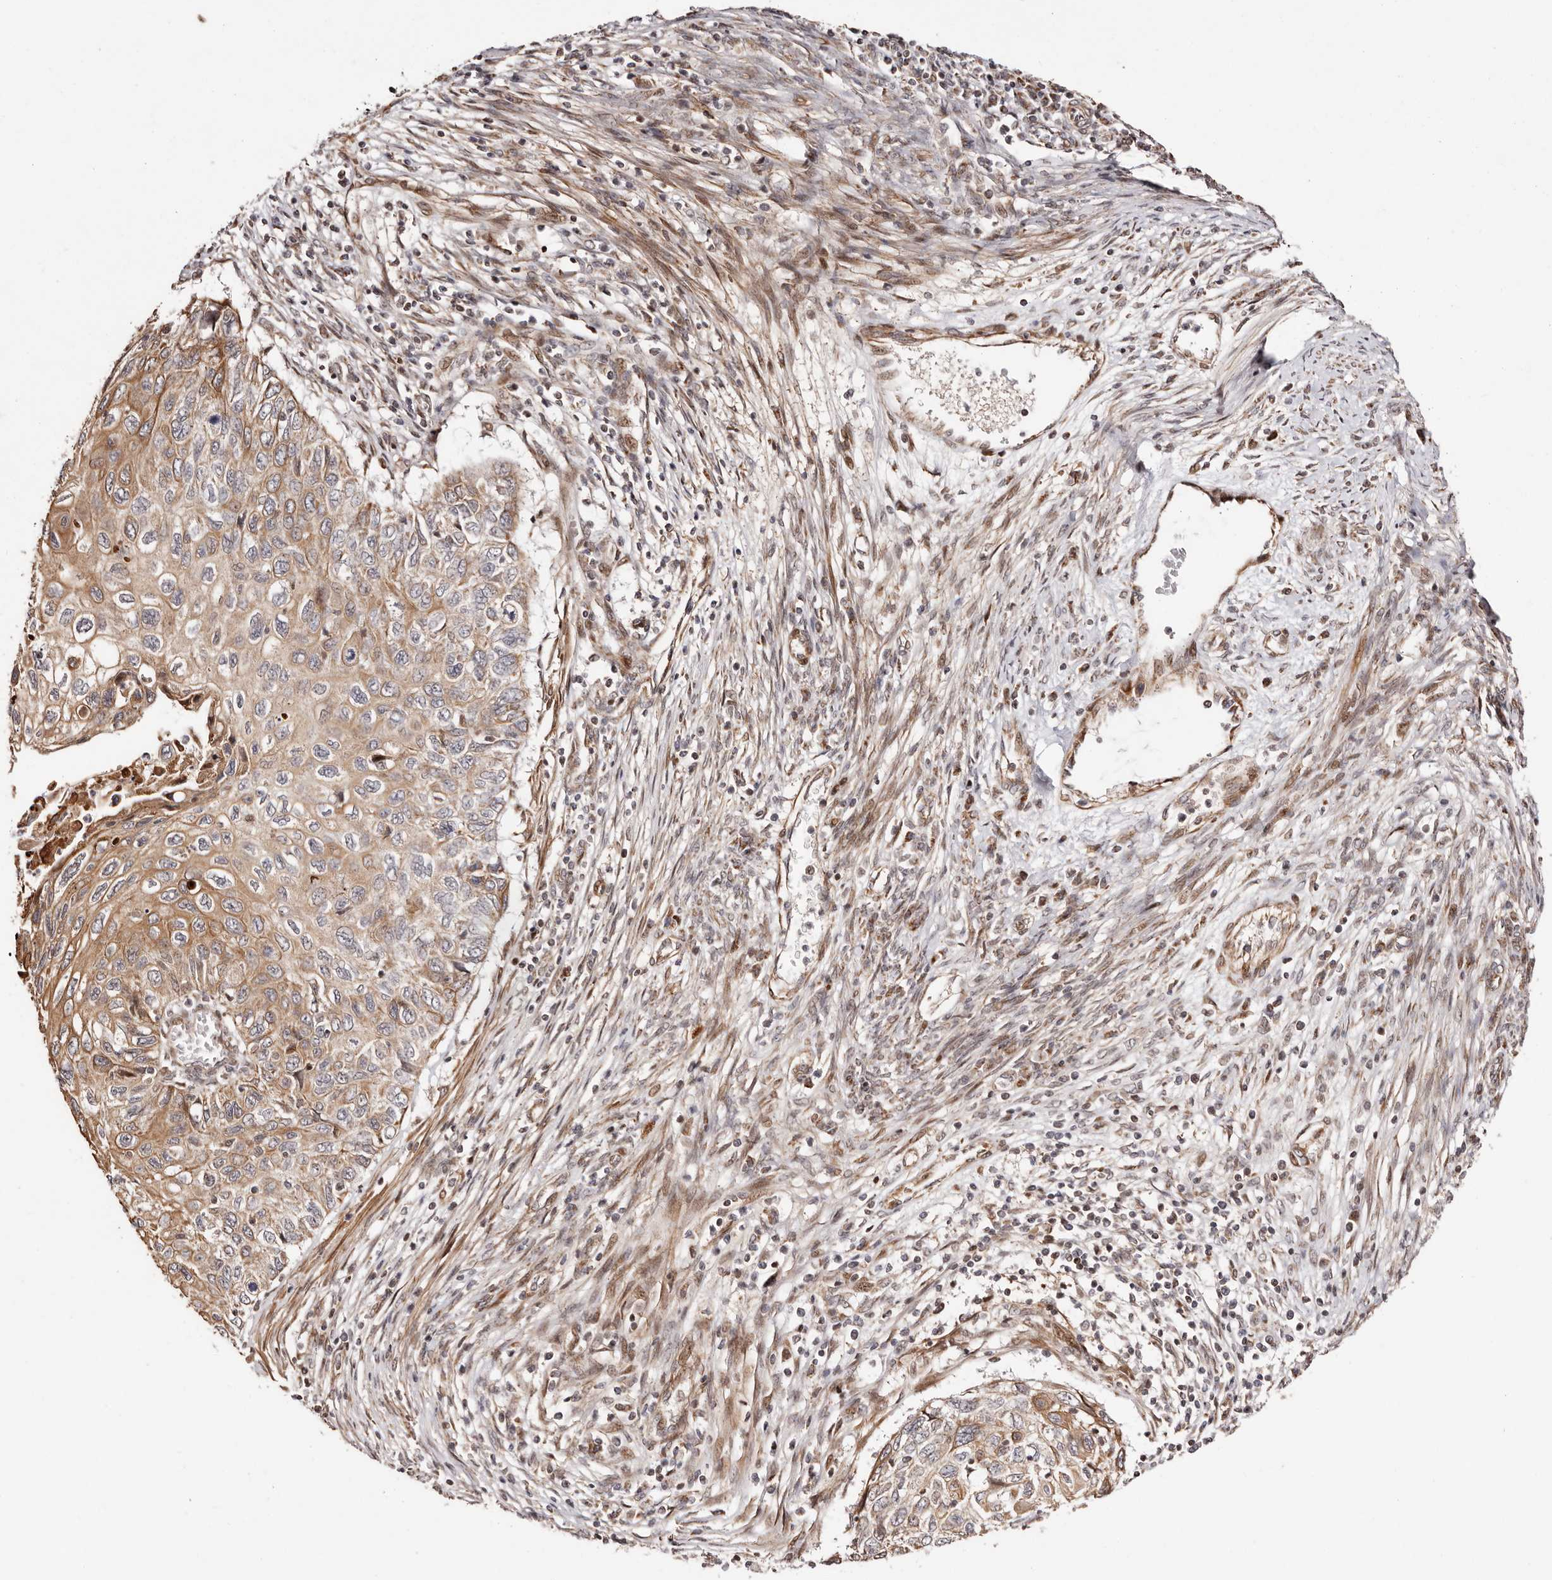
{"staining": {"intensity": "moderate", "quantity": ">75%", "location": "cytoplasmic/membranous"}, "tissue": "cervical cancer", "cell_type": "Tumor cells", "image_type": "cancer", "snomed": [{"axis": "morphology", "description": "Squamous cell carcinoma, NOS"}, {"axis": "topography", "description": "Cervix"}], "caption": "DAB immunohistochemical staining of cervical squamous cell carcinoma demonstrates moderate cytoplasmic/membranous protein expression in about >75% of tumor cells. The staining is performed using DAB brown chromogen to label protein expression. The nuclei are counter-stained blue using hematoxylin.", "gene": "HIVEP3", "patient": {"sex": "female", "age": 70}}